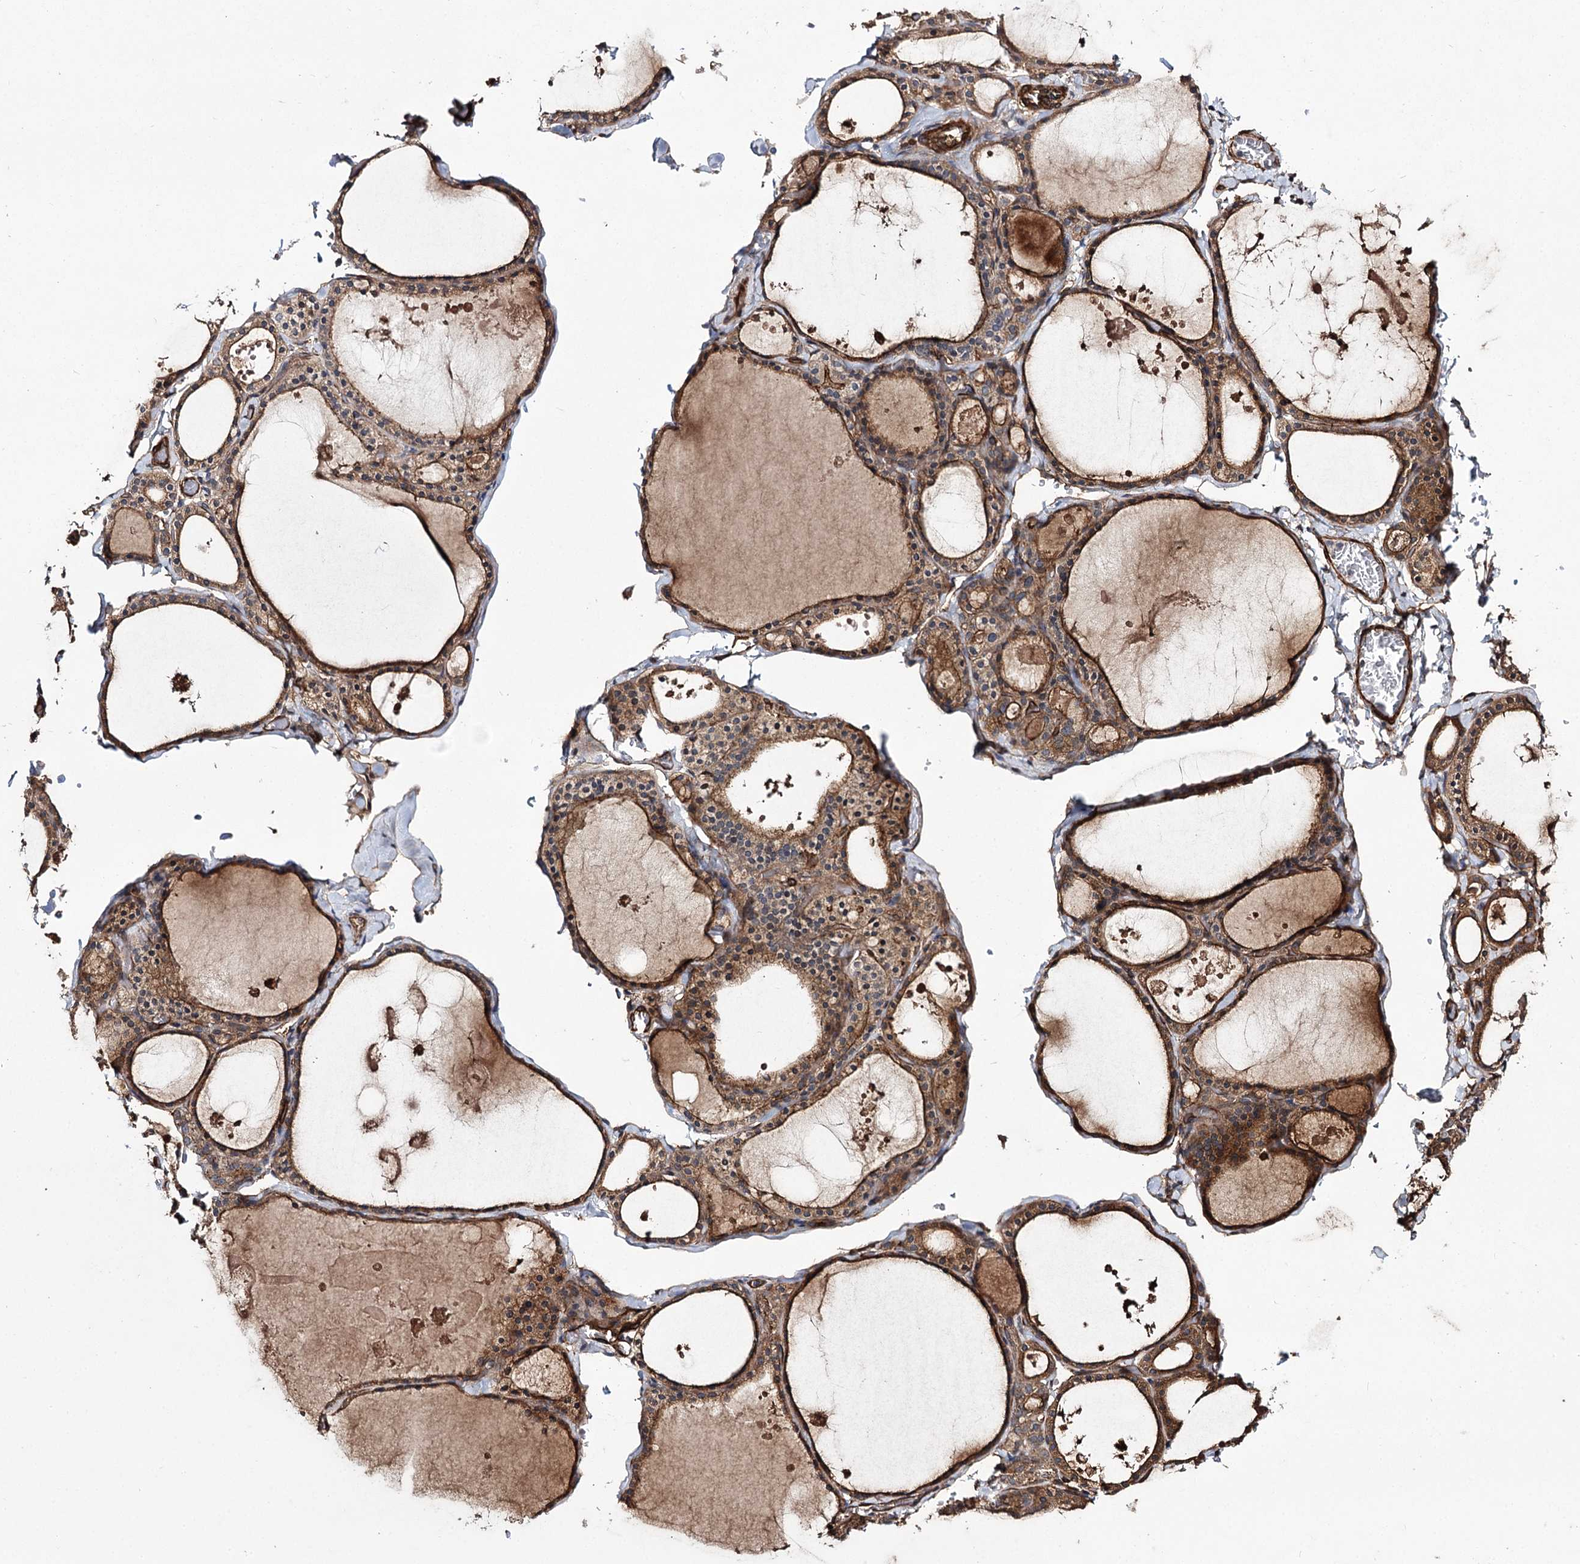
{"staining": {"intensity": "moderate", "quantity": ">75%", "location": "cytoplasmic/membranous"}, "tissue": "thyroid gland", "cell_type": "Glandular cells", "image_type": "normal", "snomed": [{"axis": "morphology", "description": "Normal tissue, NOS"}, {"axis": "topography", "description": "Thyroid gland"}], "caption": "Immunohistochemistry (IHC) micrograph of normal thyroid gland: thyroid gland stained using immunohistochemistry demonstrates medium levels of moderate protein expression localized specifically in the cytoplasmic/membranous of glandular cells, appearing as a cytoplasmic/membranous brown color.", "gene": "MYO1C", "patient": {"sex": "male", "age": 56}}